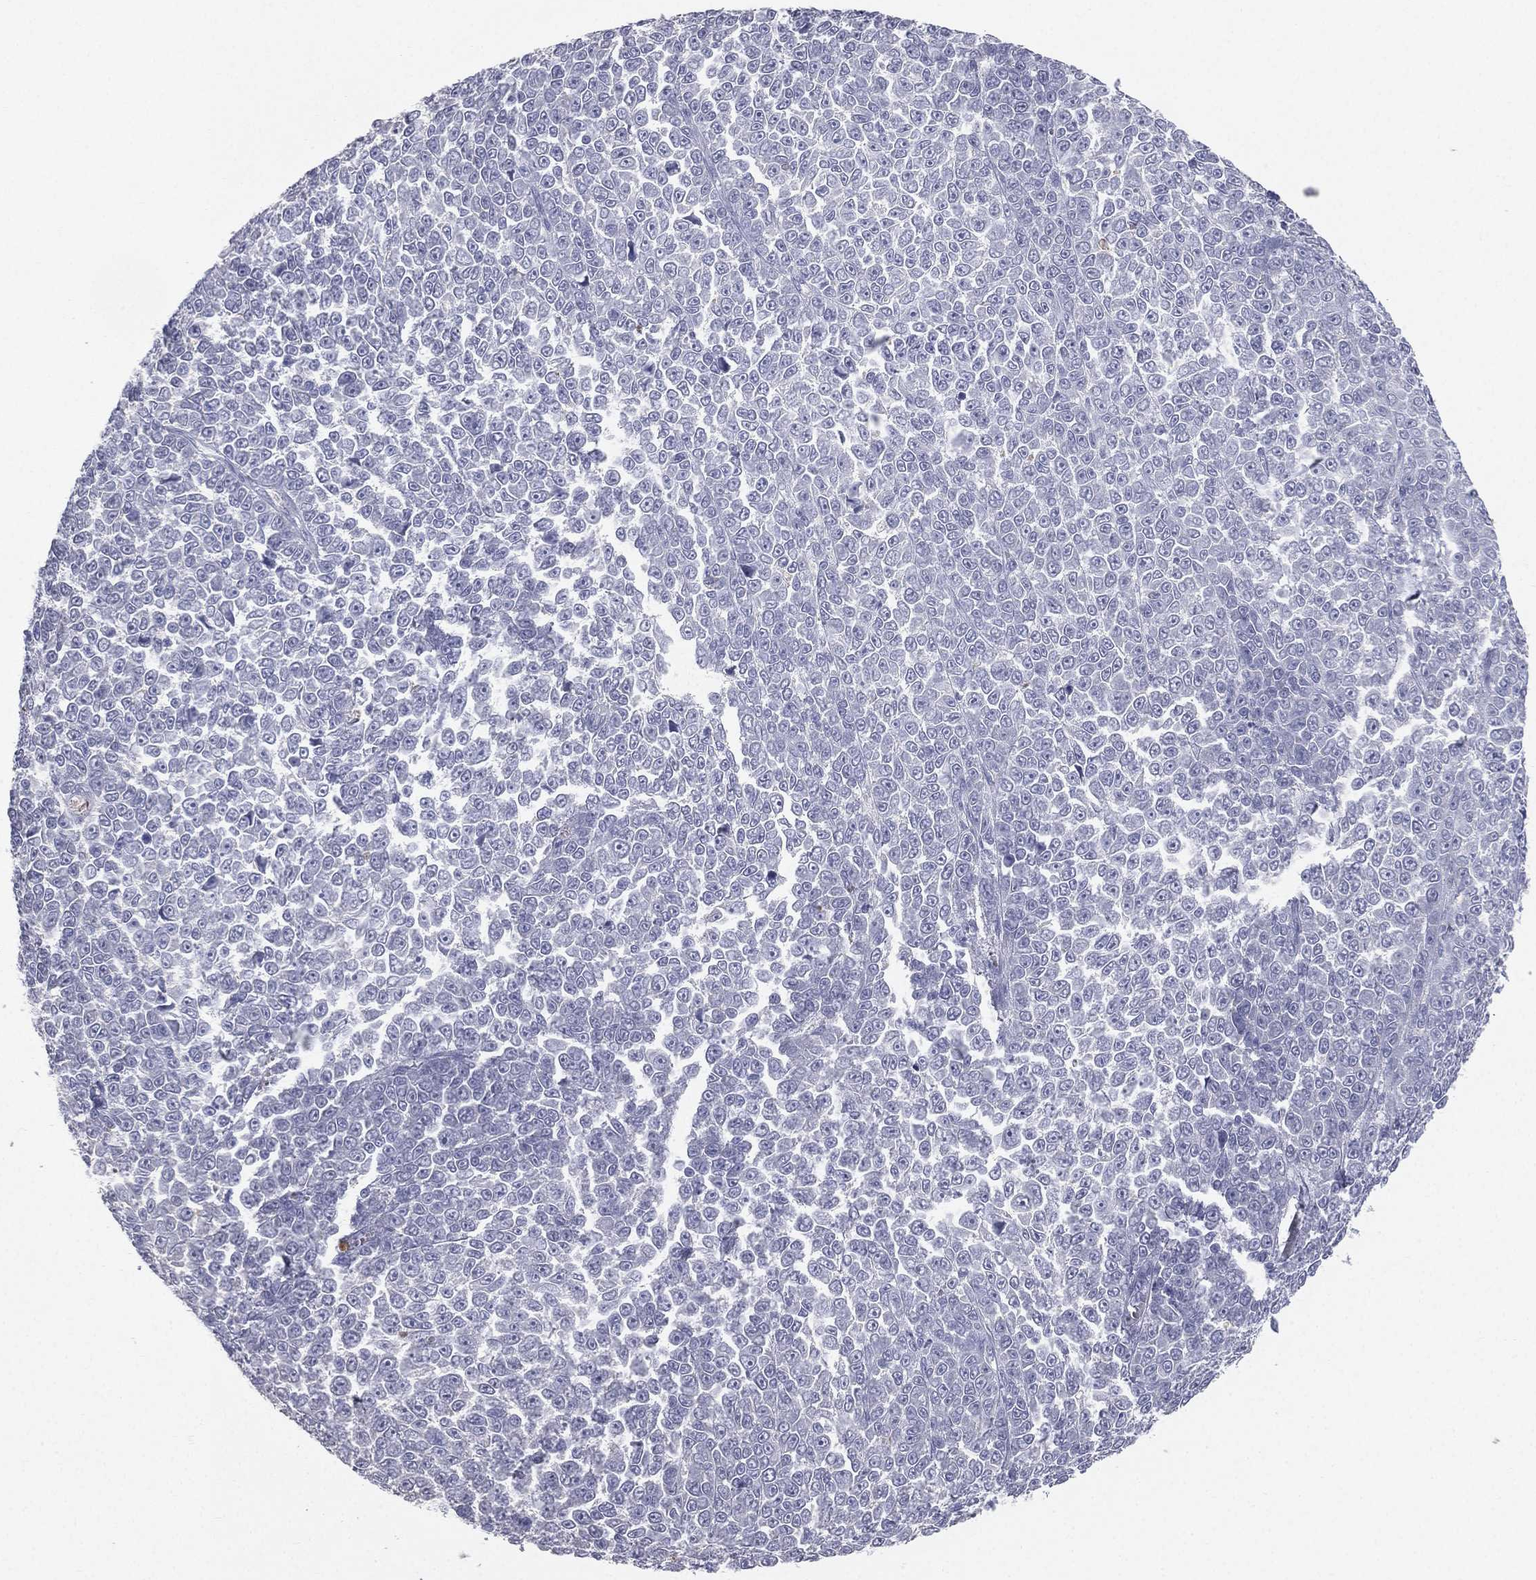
{"staining": {"intensity": "negative", "quantity": "none", "location": "none"}, "tissue": "melanoma", "cell_type": "Tumor cells", "image_type": "cancer", "snomed": [{"axis": "morphology", "description": "Malignant melanoma, NOS"}, {"axis": "topography", "description": "Skin"}], "caption": "Malignant melanoma stained for a protein using IHC shows no staining tumor cells.", "gene": "ESX1", "patient": {"sex": "female", "age": 95}}